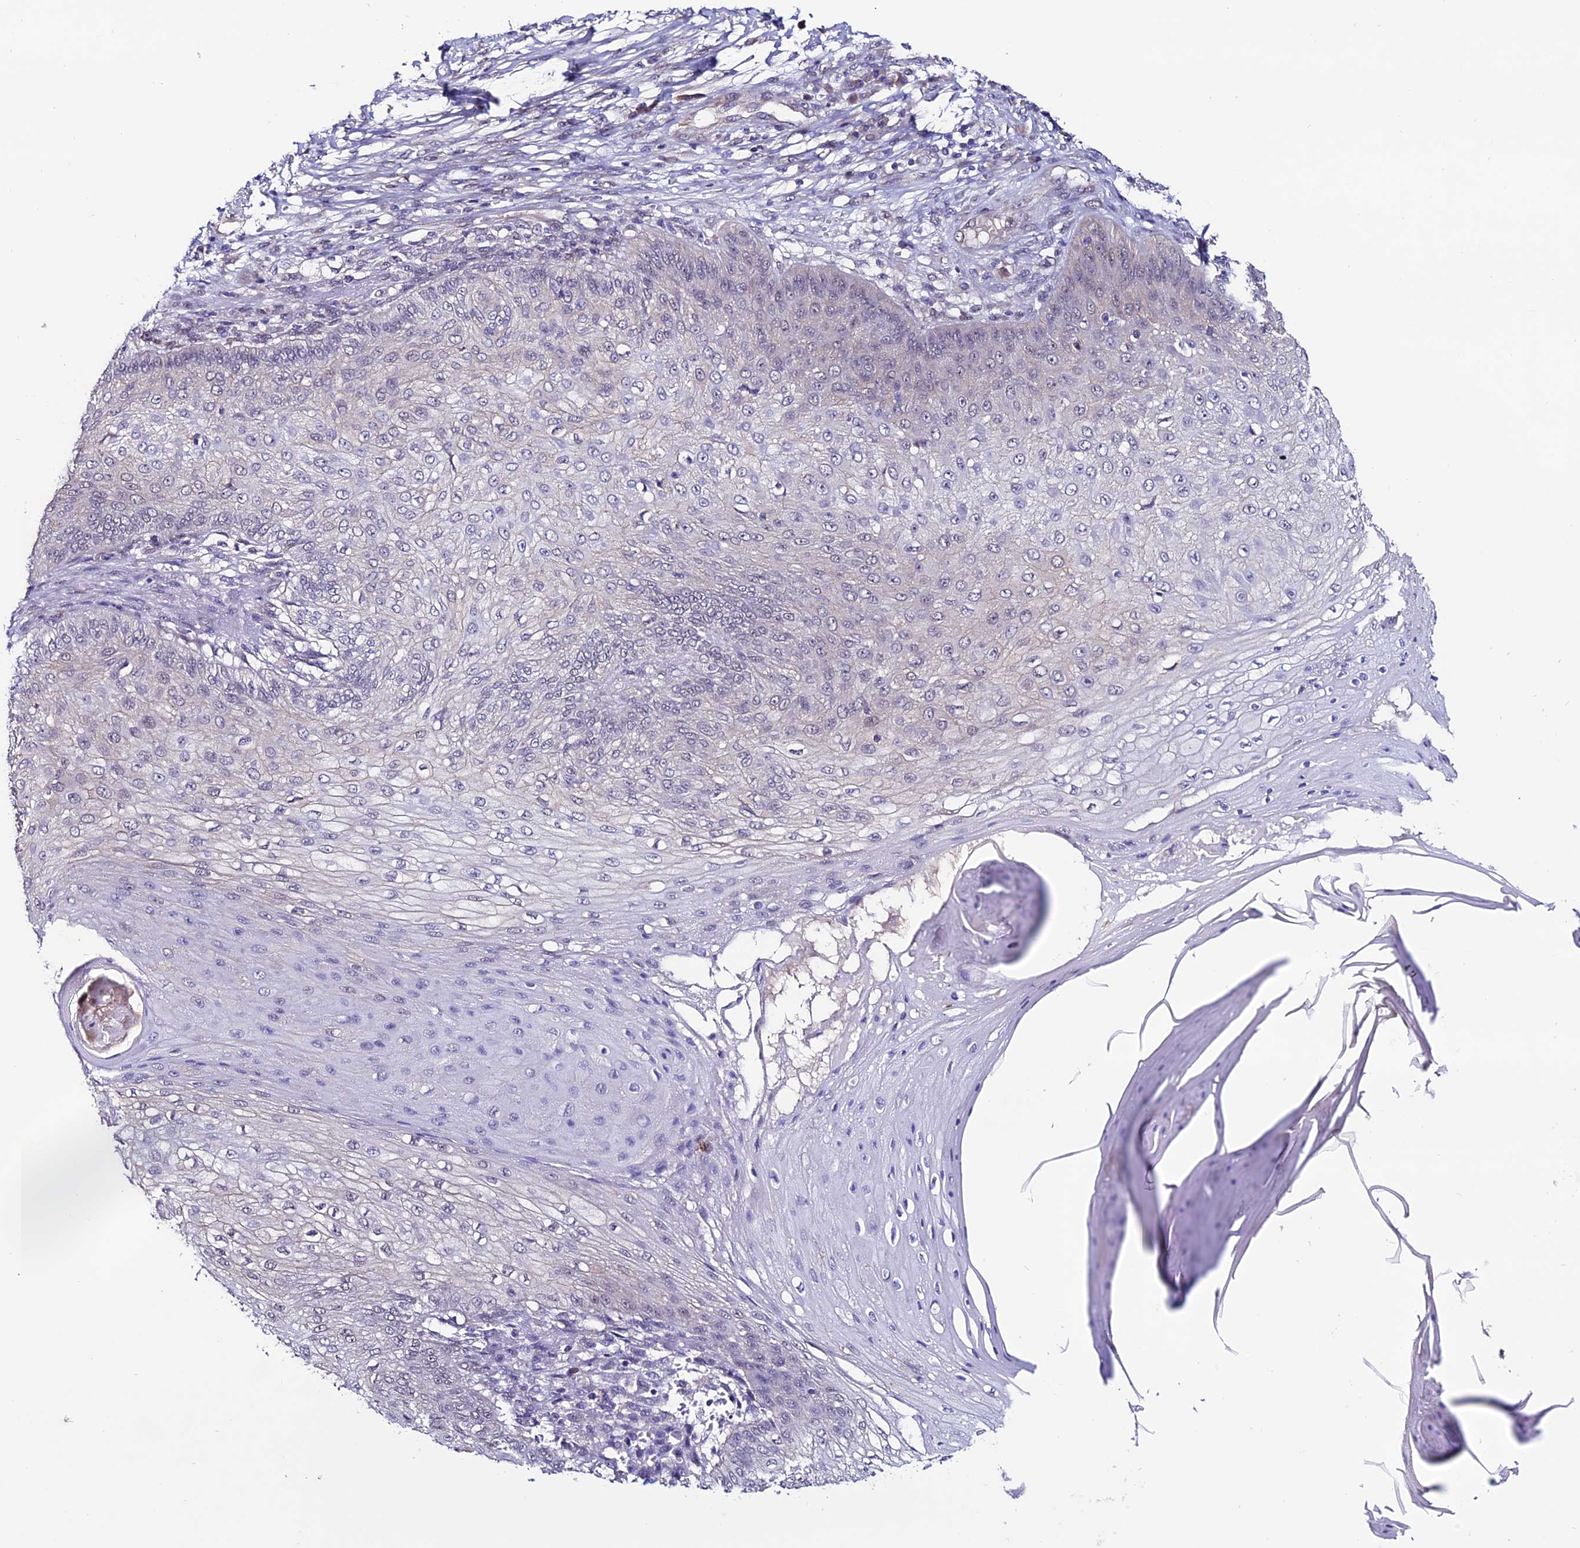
{"staining": {"intensity": "negative", "quantity": "none", "location": "none"}, "tissue": "skin cancer", "cell_type": "Tumor cells", "image_type": "cancer", "snomed": [{"axis": "morphology", "description": "Squamous cell carcinoma, NOS"}, {"axis": "topography", "description": "Skin"}], "caption": "Immunohistochemistry (IHC) of skin cancer reveals no positivity in tumor cells.", "gene": "FZD8", "patient": {"sex": "male", "age": 70}}